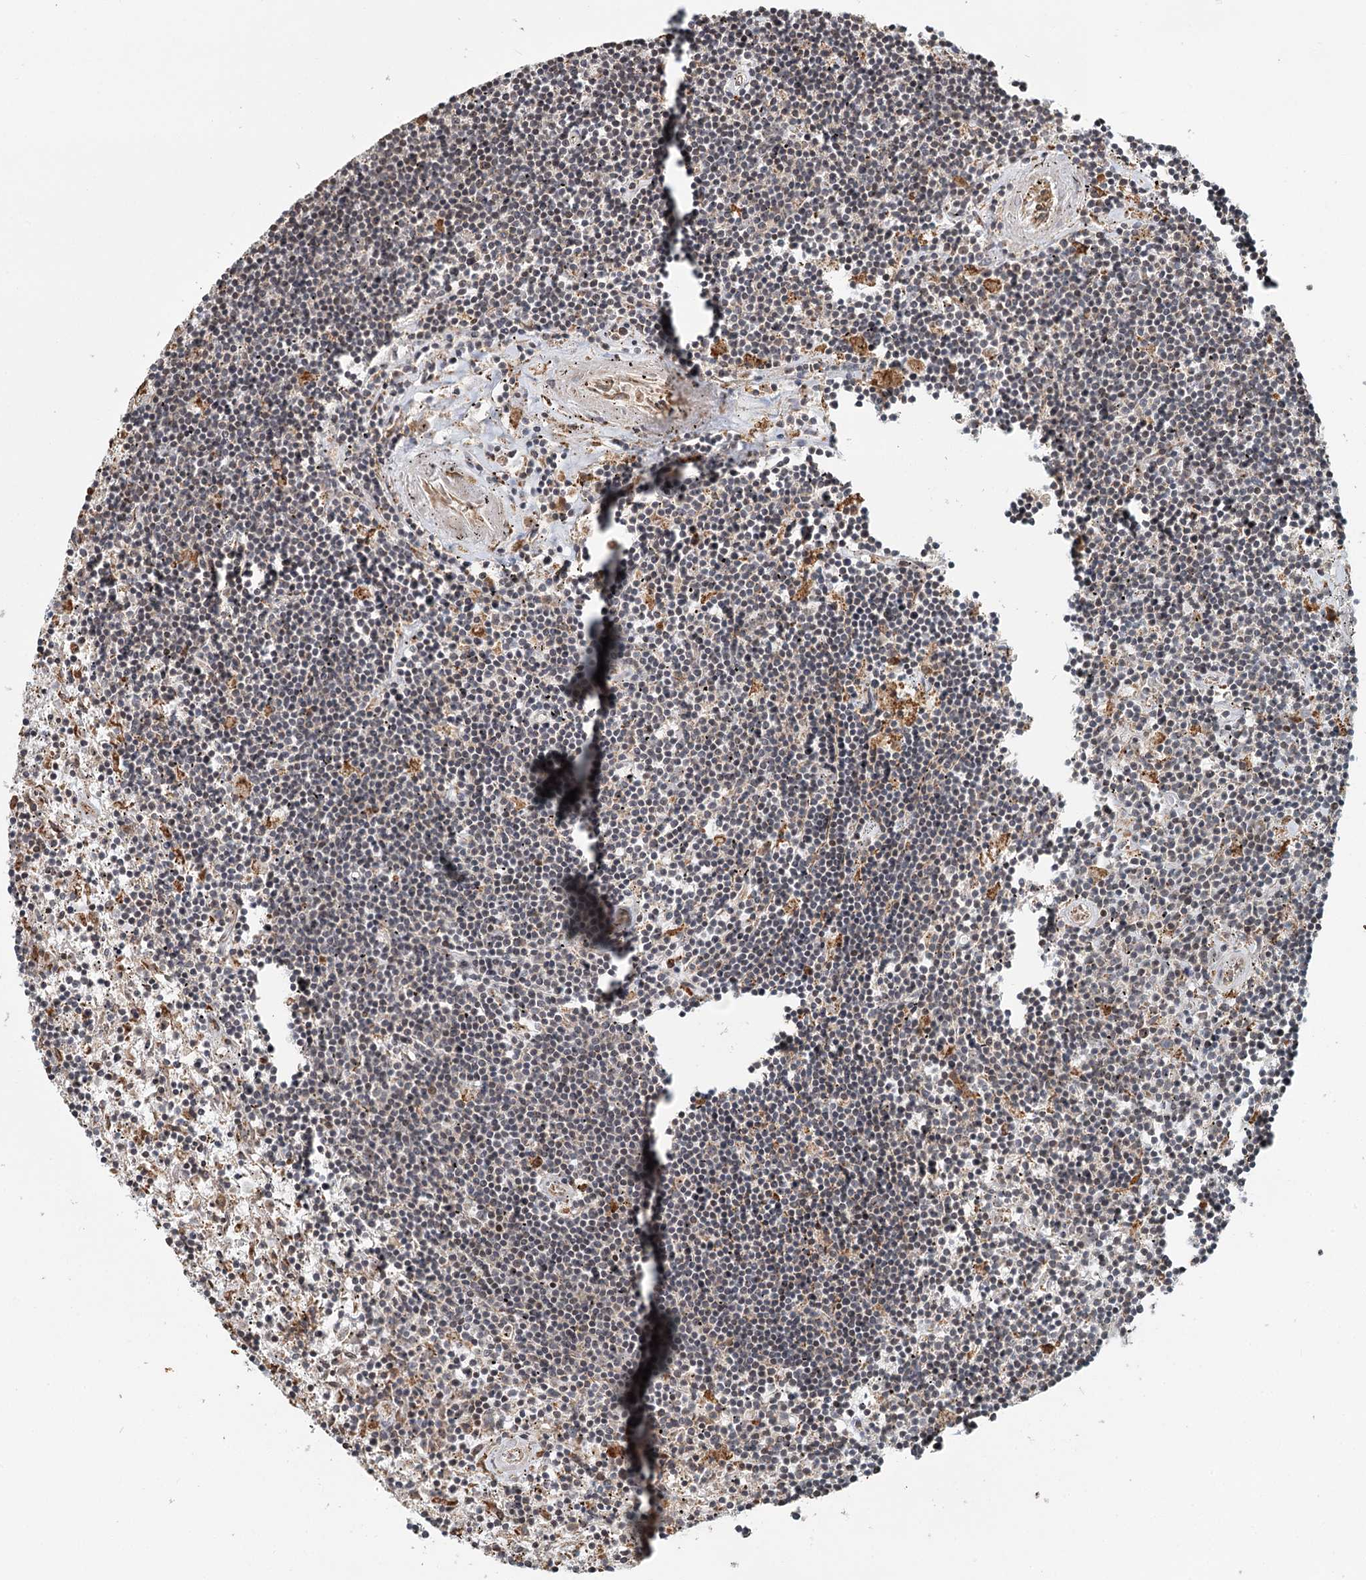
{"staining": {"intensity": "negative", "quantity": "none", "location": "none"}, "tissue": "lymphoma", "cell_type": "Tumor cells", "image_type": "cancer", "snomed": [{"axis": "morphology", "description": "Malignant lymphoma, non-Hodgkin's type, Low grade"}, {"axis": "topography", "description": "Spleen"}], "caption": "Lymphoma stained for a protein using IHC exhibits no staining tumor cells.", "gene": "RNF111", "patient": {"sex": "male", "age": 76}}